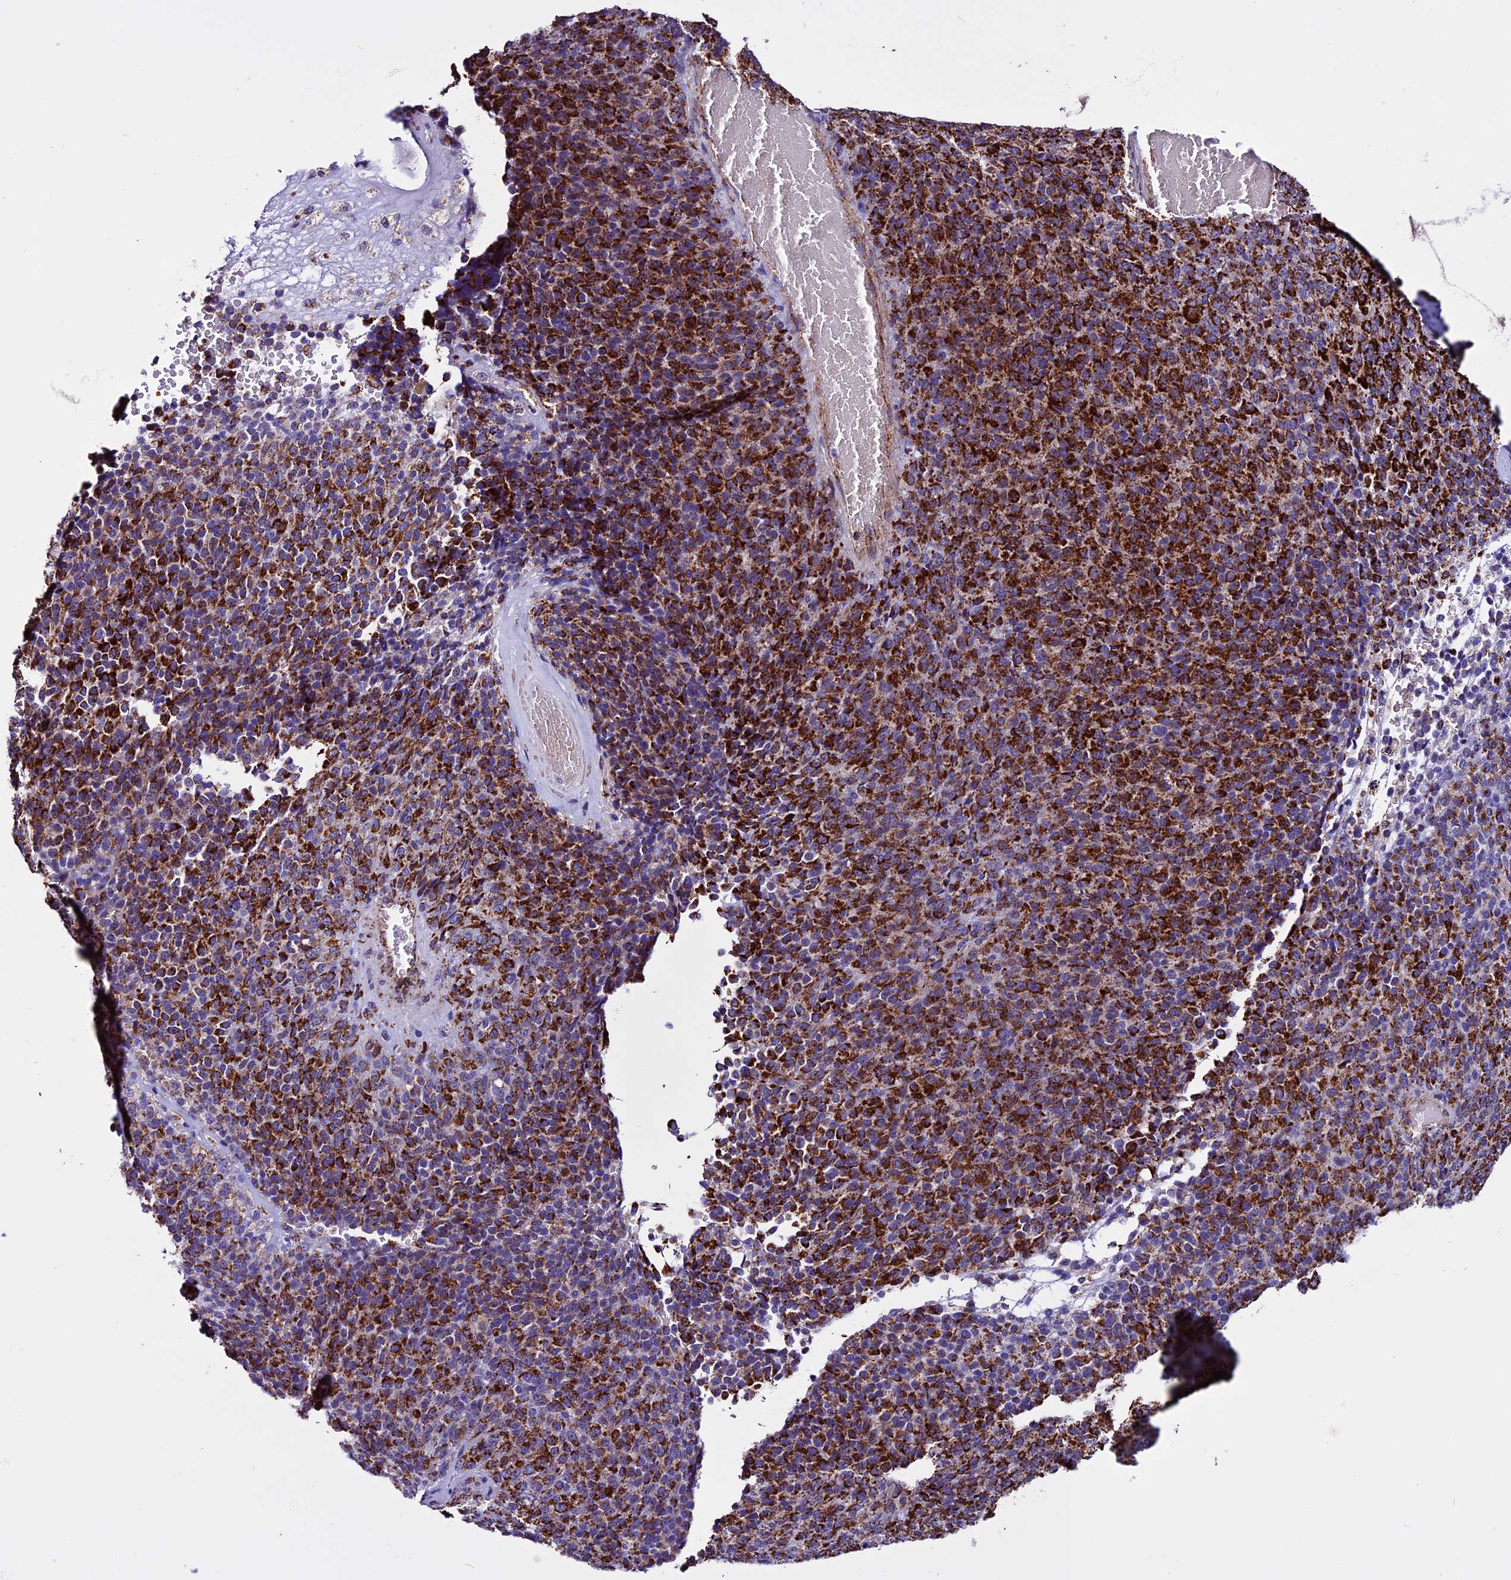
{"staining": {"intensity": "strong", "quantity": ">75%", "location": "cytoplasmic/membranous"}, "tissue": "melanoma", "cell_type": "Tumor cells", "image_type": "cancer", "snomed": [{"axis": "morphology", "description": "Malignant melanoma, Metastatic site"}, {"axis": "topography", "description": "Brain"}], "caption": "Immunohistochemical staining of human melanoma reveals high levels of strong cytoplasmic/membranous protein expression in about >75% of tumor cells.", "gene": "CX3CL1", "patient": {"sex": "female", "age": 56}}